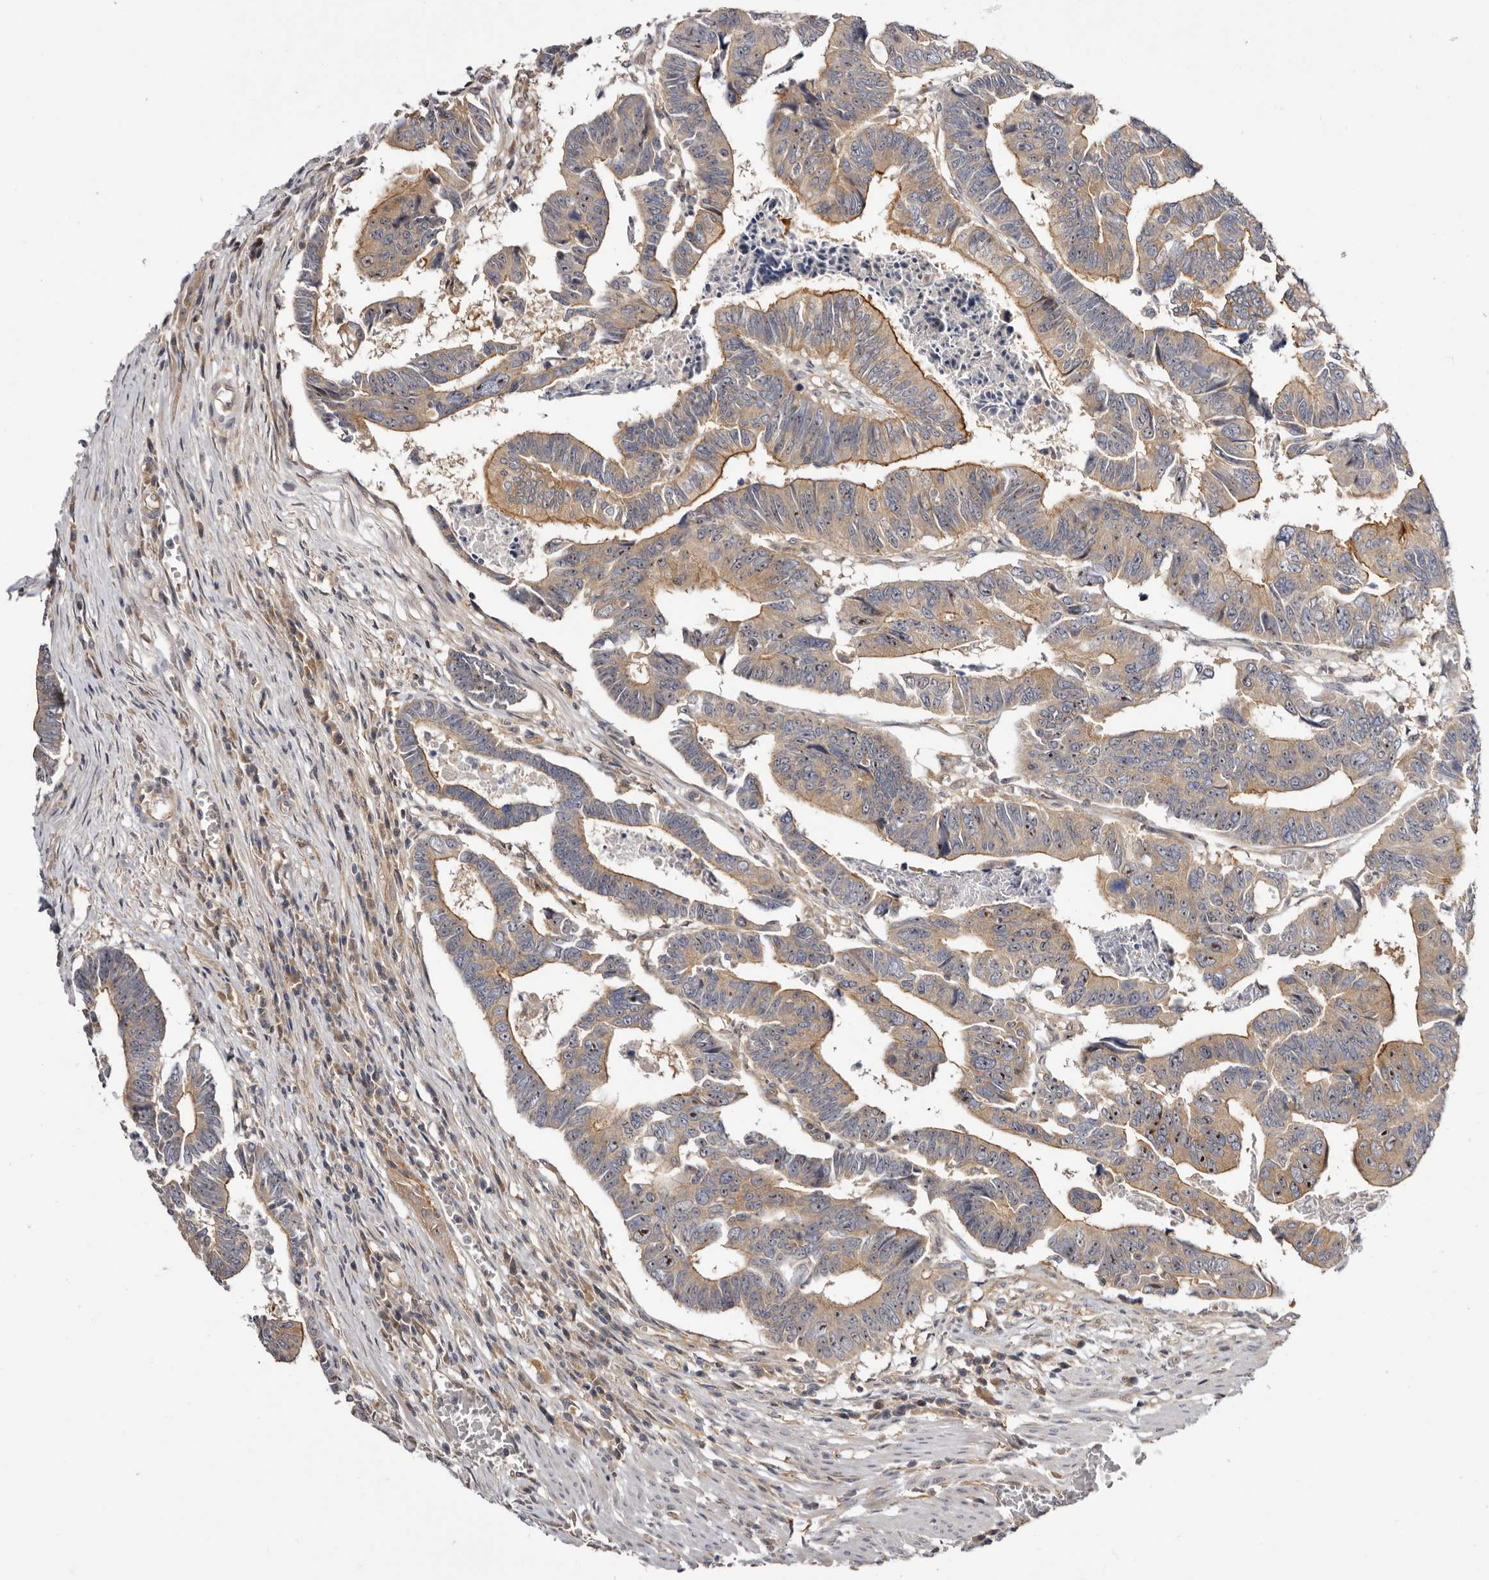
{"staining": {"intensity": "moderate", "quantity": ">75%", "location": "cytoplasmic/membranous,nuclear"}, "tissue": "colorectal cancer", "cell_type": "Tumor cells", "image_type": "cancer", "snomed": [{"axis": "morphology", "description": "Adenocarcinoma, NOS"}, {"axis": "topography", "description": "Rectum"}], "caption": "Immunohistochemistry photomicrograph of neoplastic tissue: human adenocarcinoma (colorectal) stained using immunohistochemistry demonstrates medium levels of moderate protein expression localized specifically in the cytoplasmic/membranous and nuclear of tumor cells, appearing as a cytoplasmic/membranous and nuclear brown color.", "gene": "PANK4", "patient": {"sex": "female", "age": 65}}